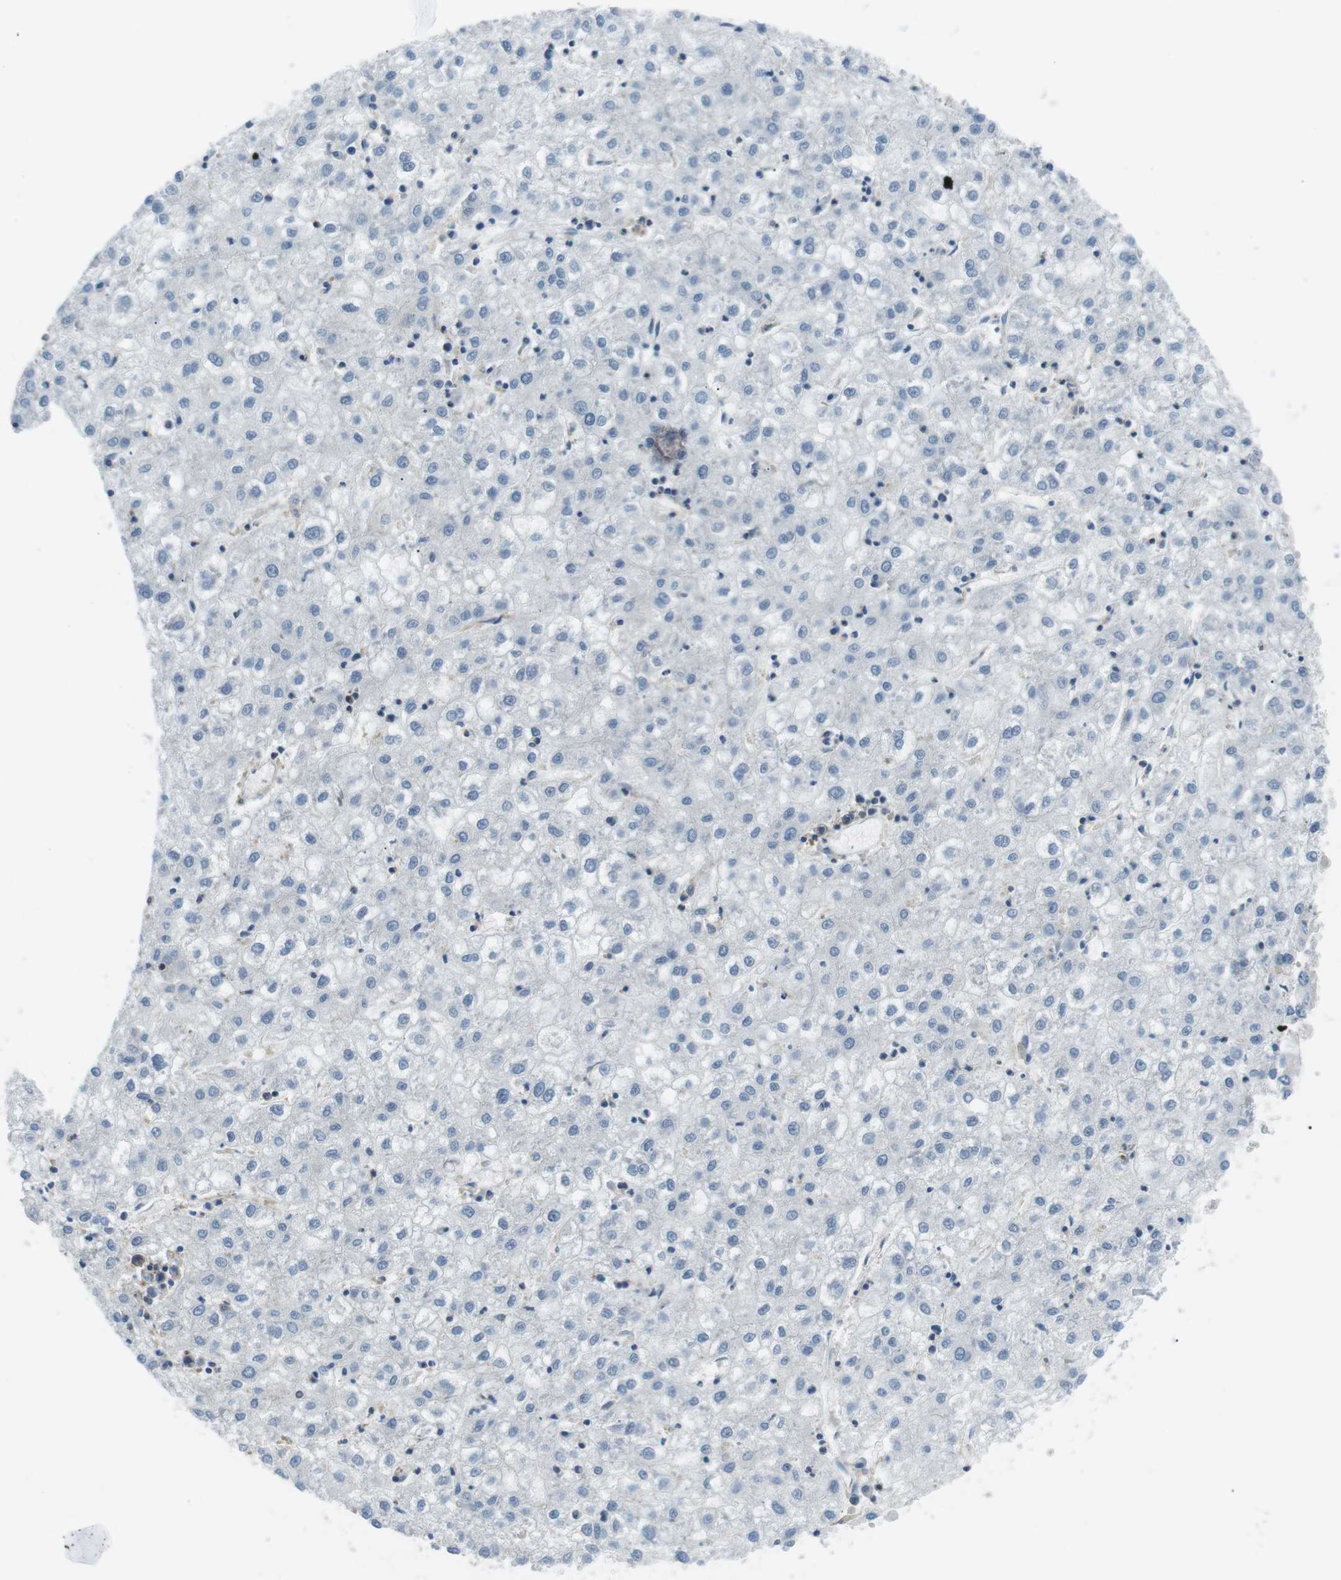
{"staining": {"intensity": "negative", "quantity": "none", "location": "none"}, "tissue": "liver cancer", "cell_type": "Tumor cells", "image_type": "cancer", "snomed": [{"axis": "morphology", "description": "Carcinoma, Hepatocellular, NOS"}, {"axis": "topography", "description": "Liver"}], "caption": "DAB immunohistochemical staining of liver cancer shows no significant positivity in tumor cells.", "gene": "ARVCF", "patient": {"sex": "male", "age": 72}}